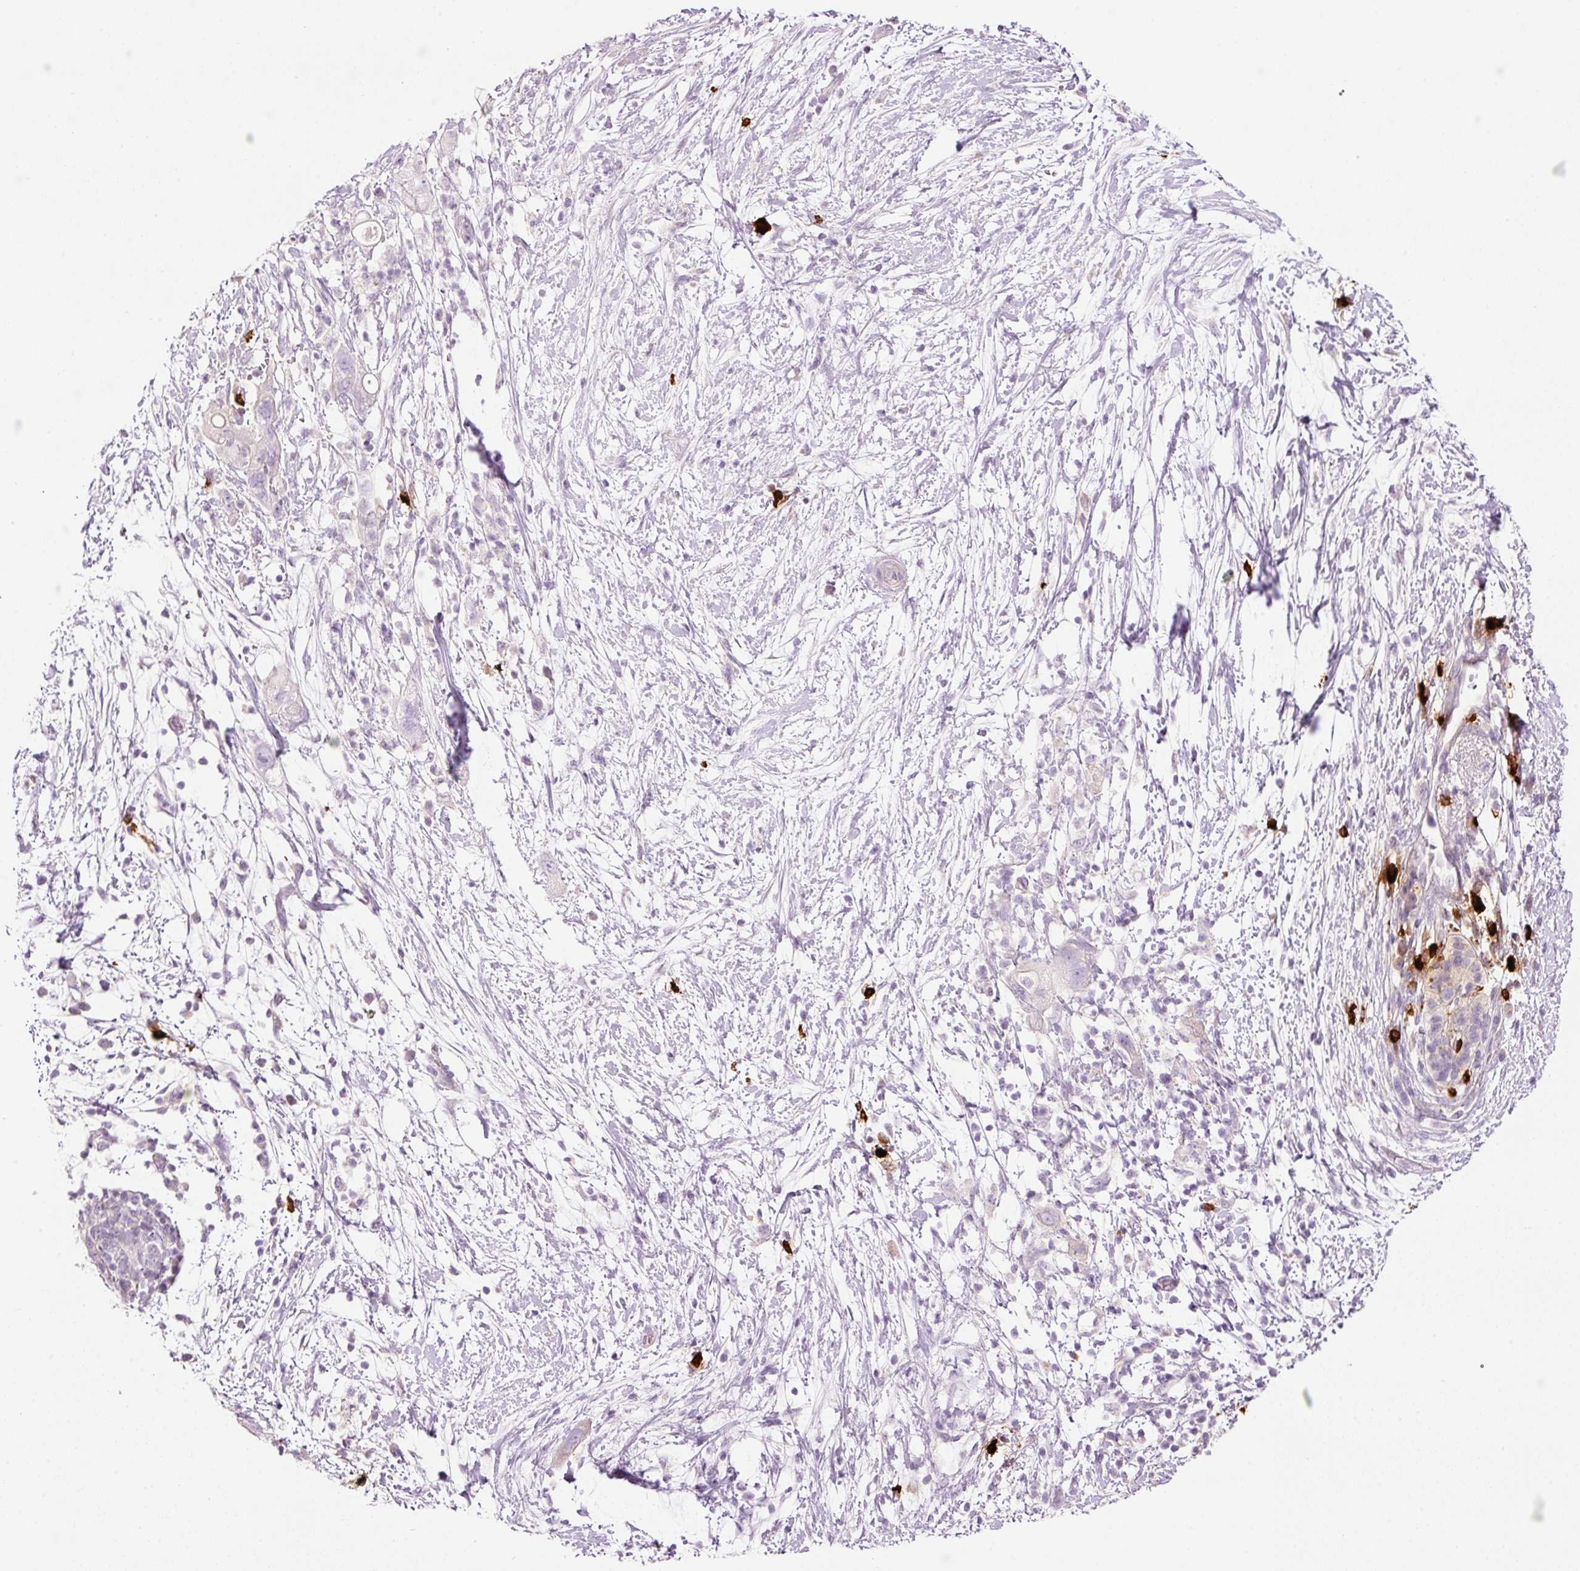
{"staining": {"intensity": "negative", "quantity": "none", "location": "none"}, "tissue": "pancreatic cancer", "cell_type": "Tumor cells", "image_type": "cancer", "snomed": [{"axis": "morphology", "description": "Adenocarcinoma, NOS"}, {"axis": "topography", "description": "Pancreas"}], "caption": "Tumor cells show no significant expression in pancreatic cancer.", "gene": "CMA1", "patient": {"sex": "female", "age": 72}}